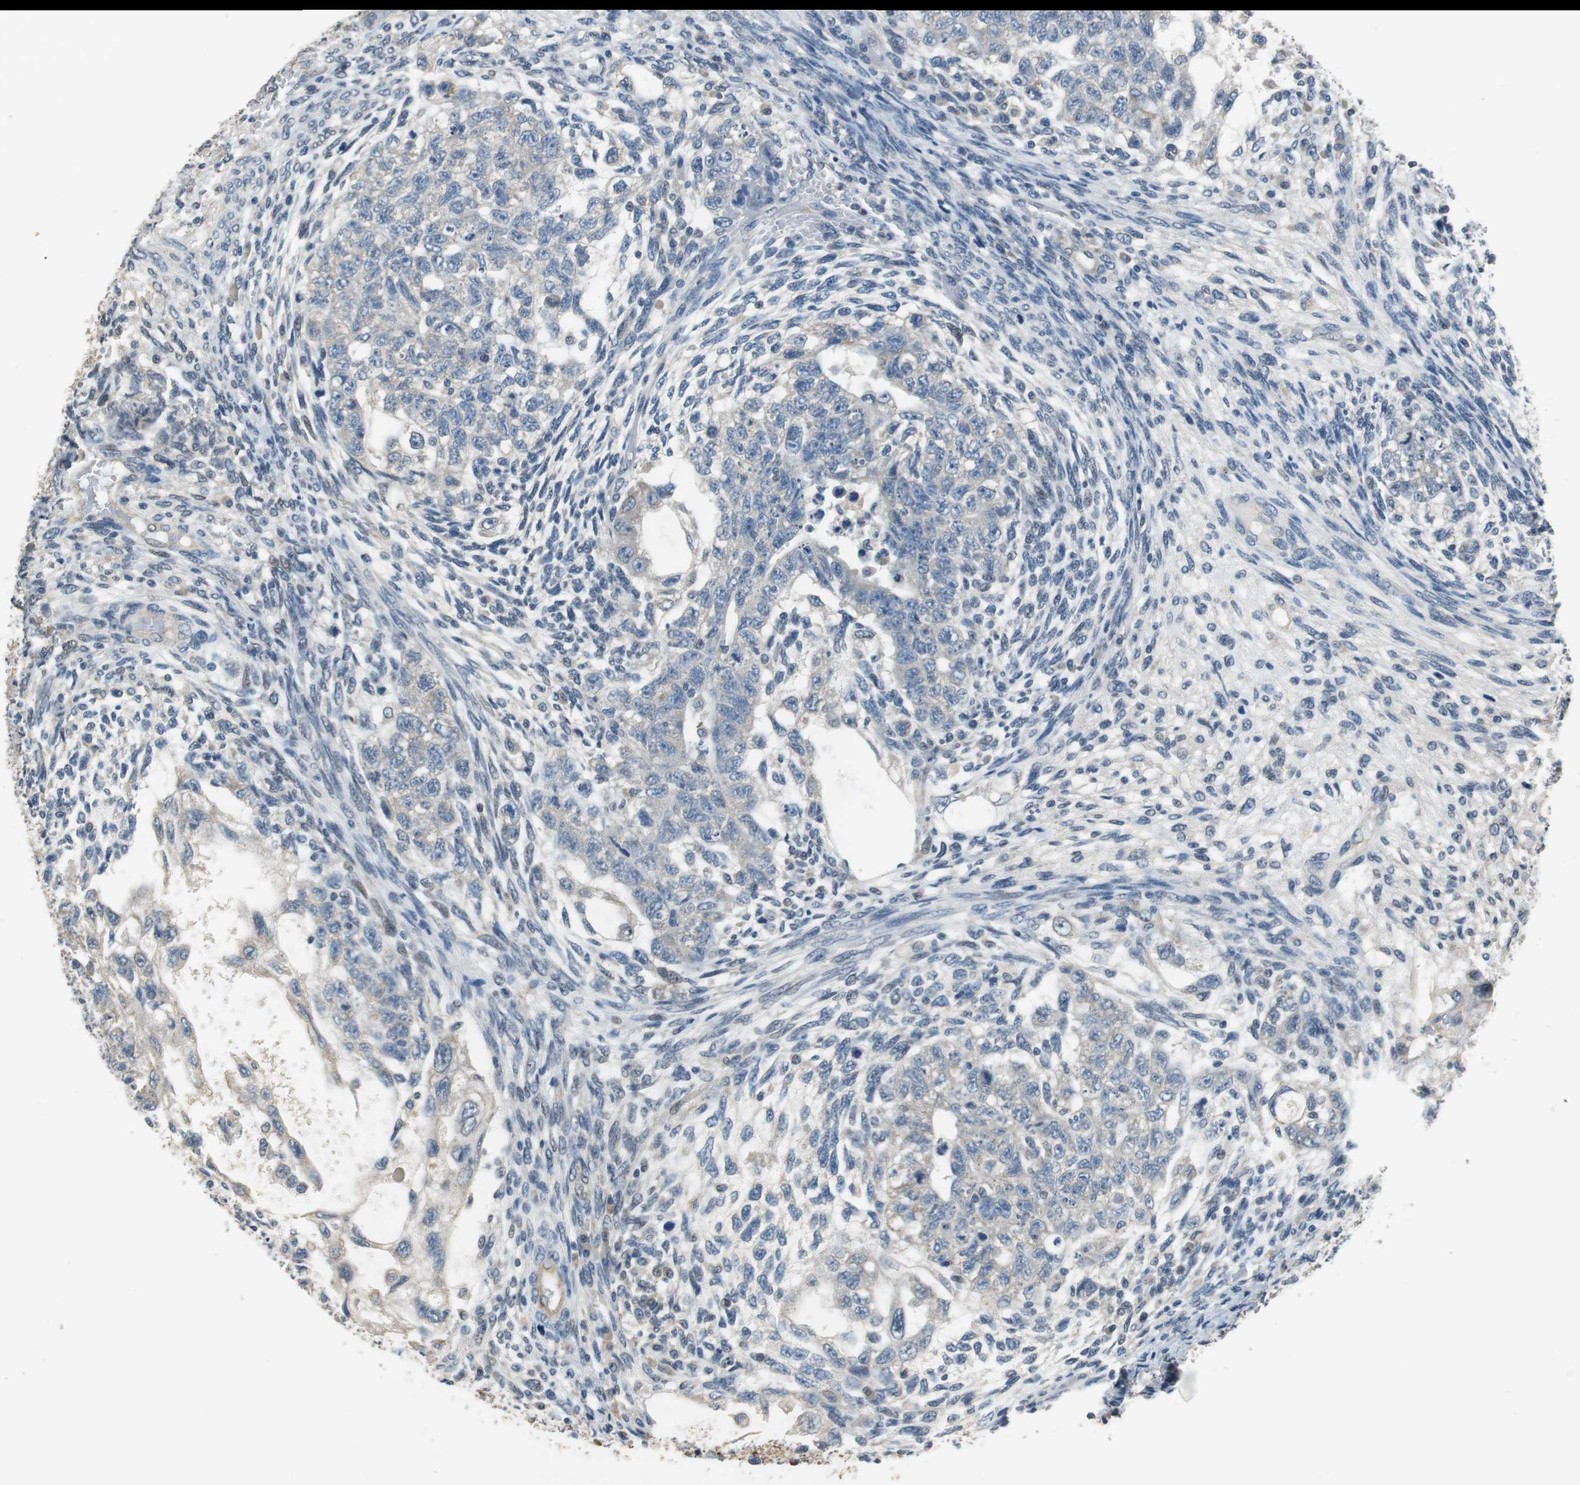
{"staining": {"intensity": "weak", "quantity": "<25%", "location": "cytoplasmic/membranous"}, "tissue": "testis cancer", "cell_type": "Tumor cells", "image_type": "cancer", "snomed": [{"axis": "morphology", "description": "Normal tissue, NOS"}, {"axis": "morphology", "description": "Carcinoma, Embryonal, NOS"}, {"axis": "topography", "description": "Testis"}], "caption": "Tumor cells show no significant positivity in testis cancer.", "gene": "ALDH4A1", "patient": {"sex": "male", "age": 36}}